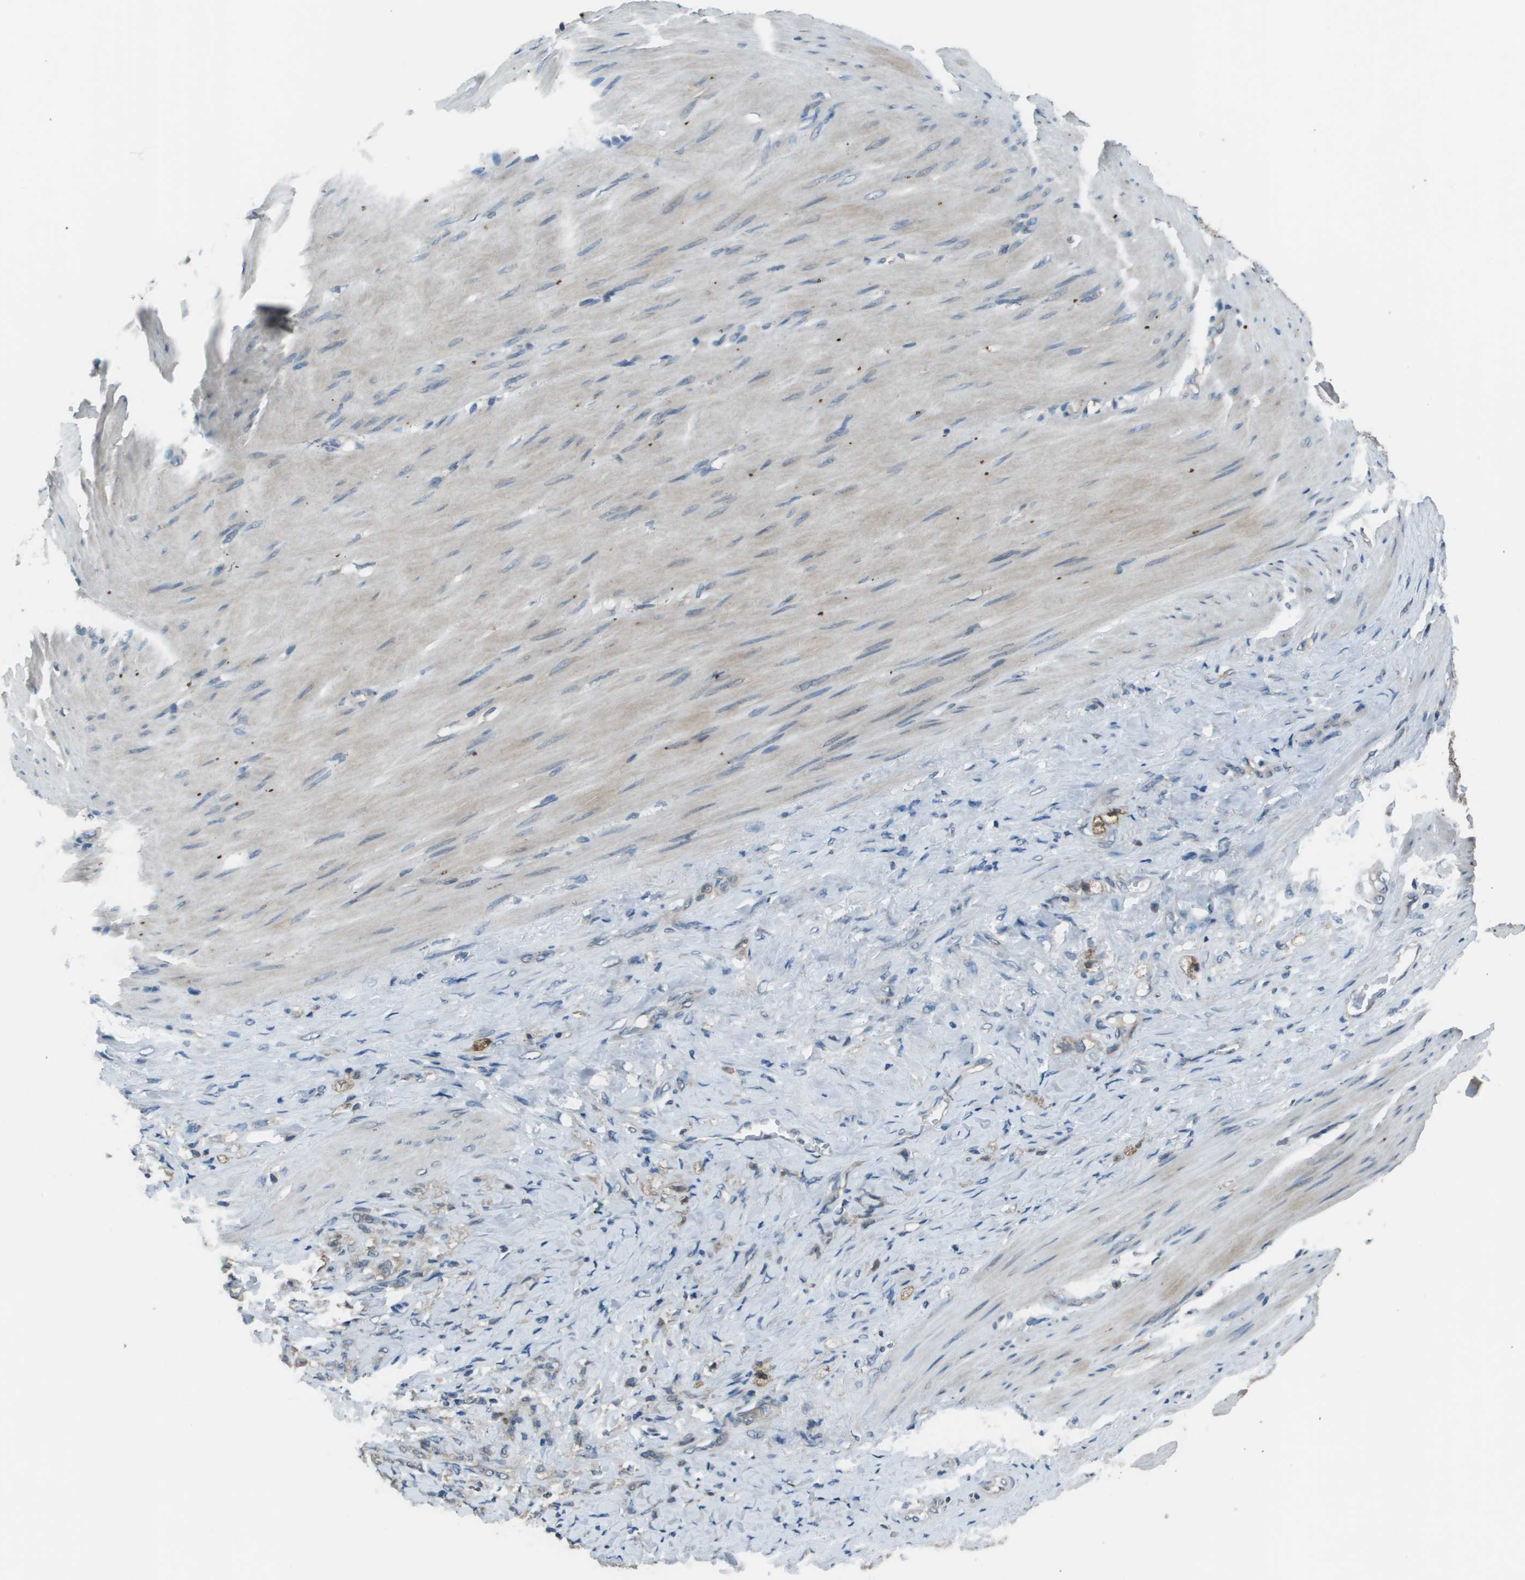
{"staining": {"intensity": "weak", "quantity": "<25%", "location": "cytoplasmic/membranous"}, "tissue": "stomach cancer", "cell_type": "Tumor cells", "image_type": "cancer", "snomed": [{"axis": "morphology", "description": "Adenocarcinoma, NOS"}, {"axis": "topography", "description": "Stomach"}], "caption": "The image displays no staining of tumor cells in stomach cancer.", "gene": "GOSR2", "patient": {"sex": "male", "age": 82}}